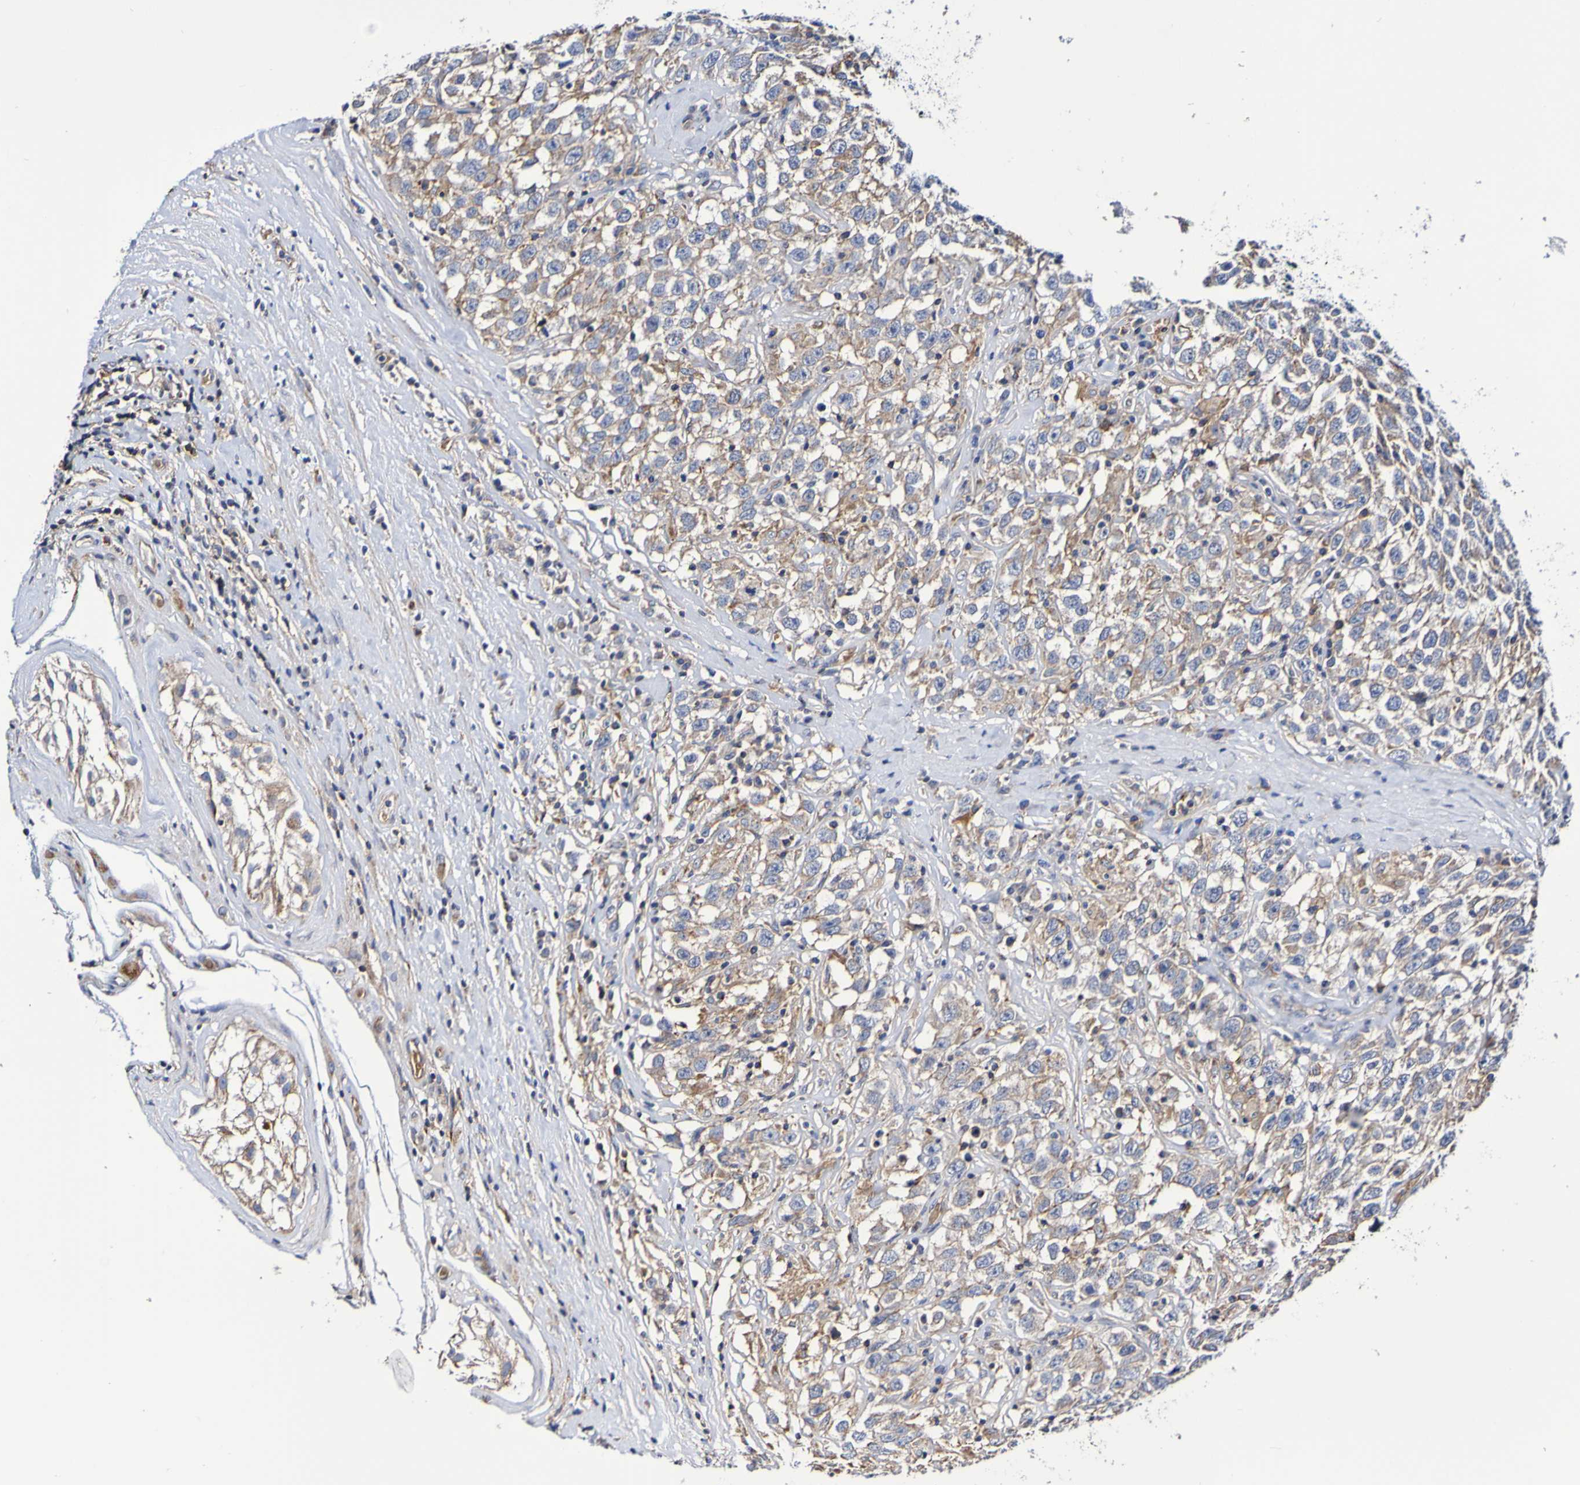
{"staining": {"intensity": "moderate", "quantity": "<25%", "location": "cytoplasmic/membranous"}, "tissue": "testis cancer", "cell_type": "Tumor cells", "image_type": "cancer", "snomed": [{"axis": "morphology", "description": "Seminoma, NOS"}, {"axis": "topography", "description": "Testis"}], "caption": "IHC histopathology image of neoplastic tissue: testis seminoma stained using immunohistochemistry shows low levels of moderate protein expression localized specifically in the cytoplasmic/membranous of tumor cells, appearing as a cytoplasmic/membranous brown color.", "gene": "WNT4", "patient": {"sex": "male", "age": 41}}